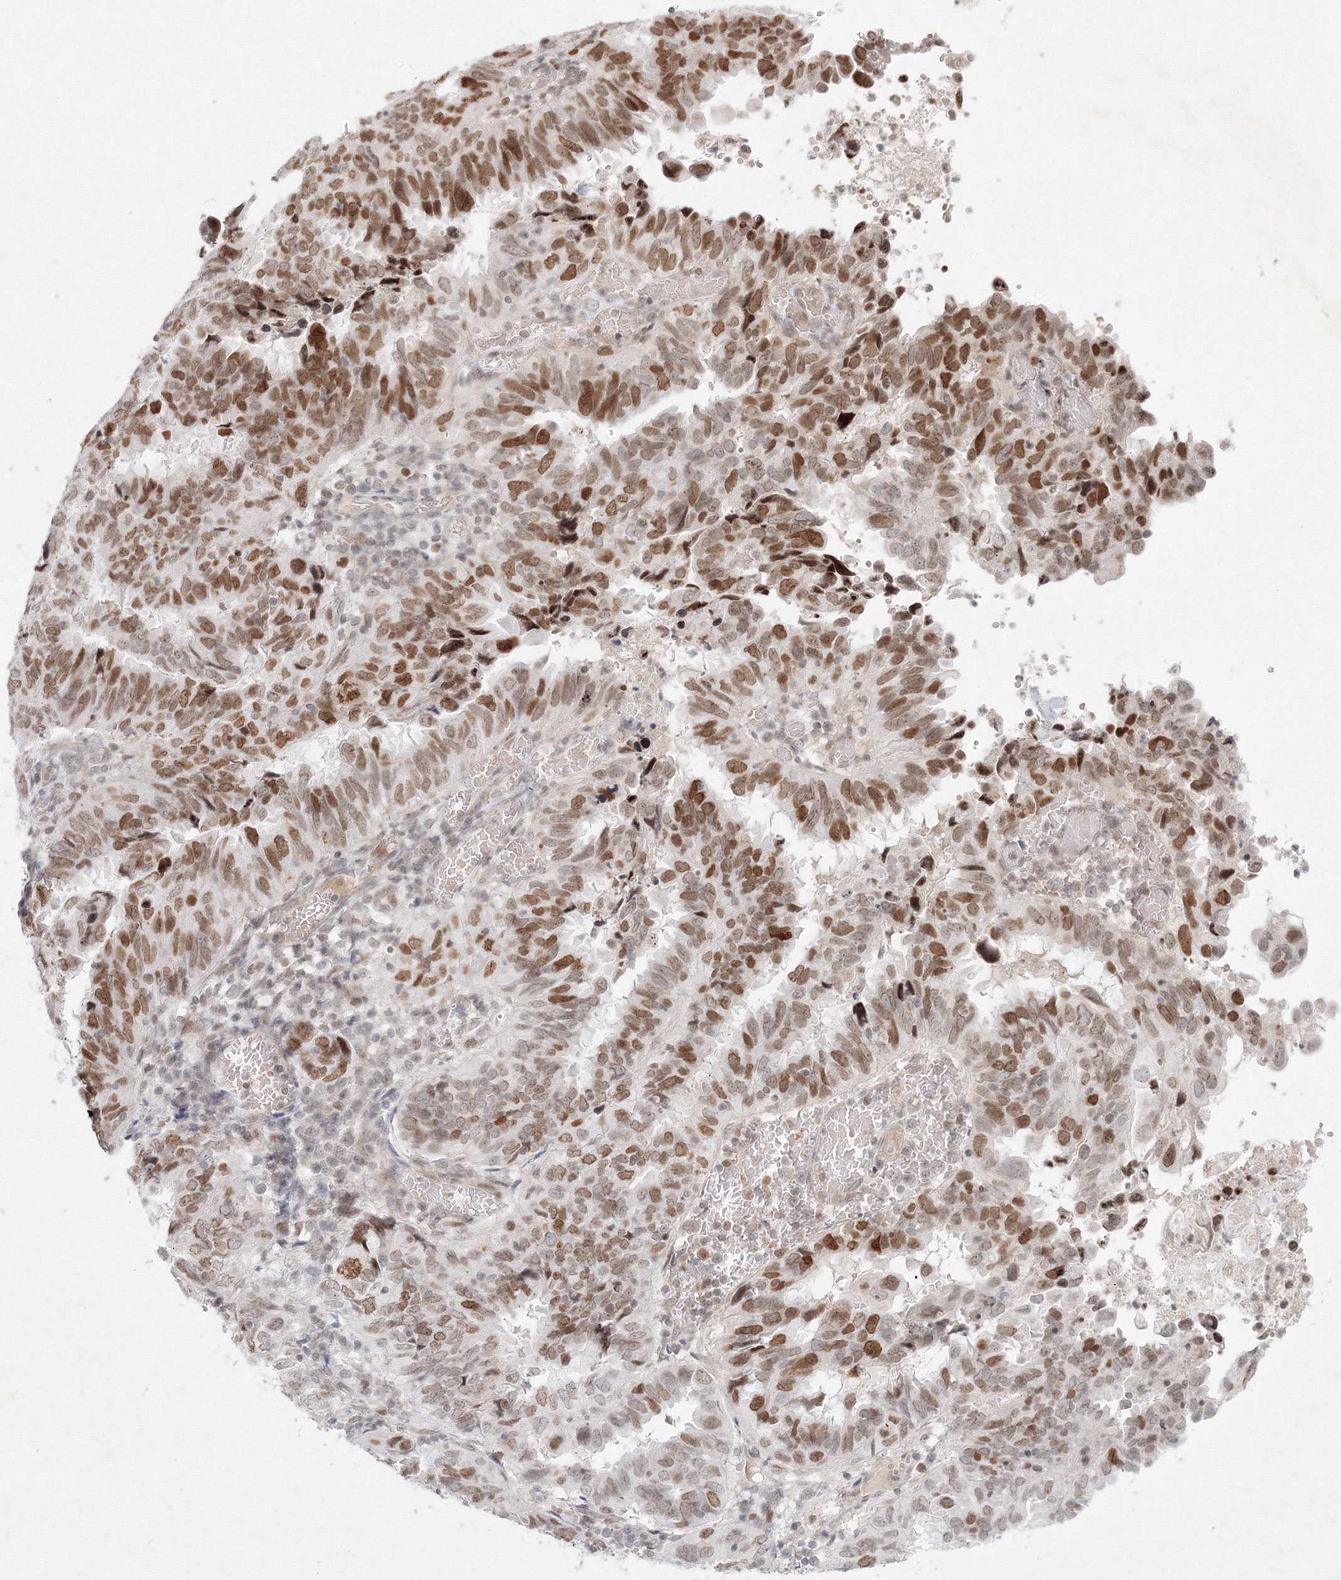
{"staining": {"intensity": "moderate", "quantity": ">75%", "location": "nuclear"}, "tissue": "endometrial cancer", "cell_type": "Tumor cells", "image_type": "cancer", "snomed": [{"axis": "morphology", "description": "Adenocarcinoma, NOS"}, {"axis": "topography", "description": "Uterus"}], "caption": "This is an image of immunohistochemistry (IHC) staining of endometrial cancer, which shows moderate expression in the nuclear of tumor cells.", "gene": "KIF4A", "patient": {"sex": "female", "age": 77}}